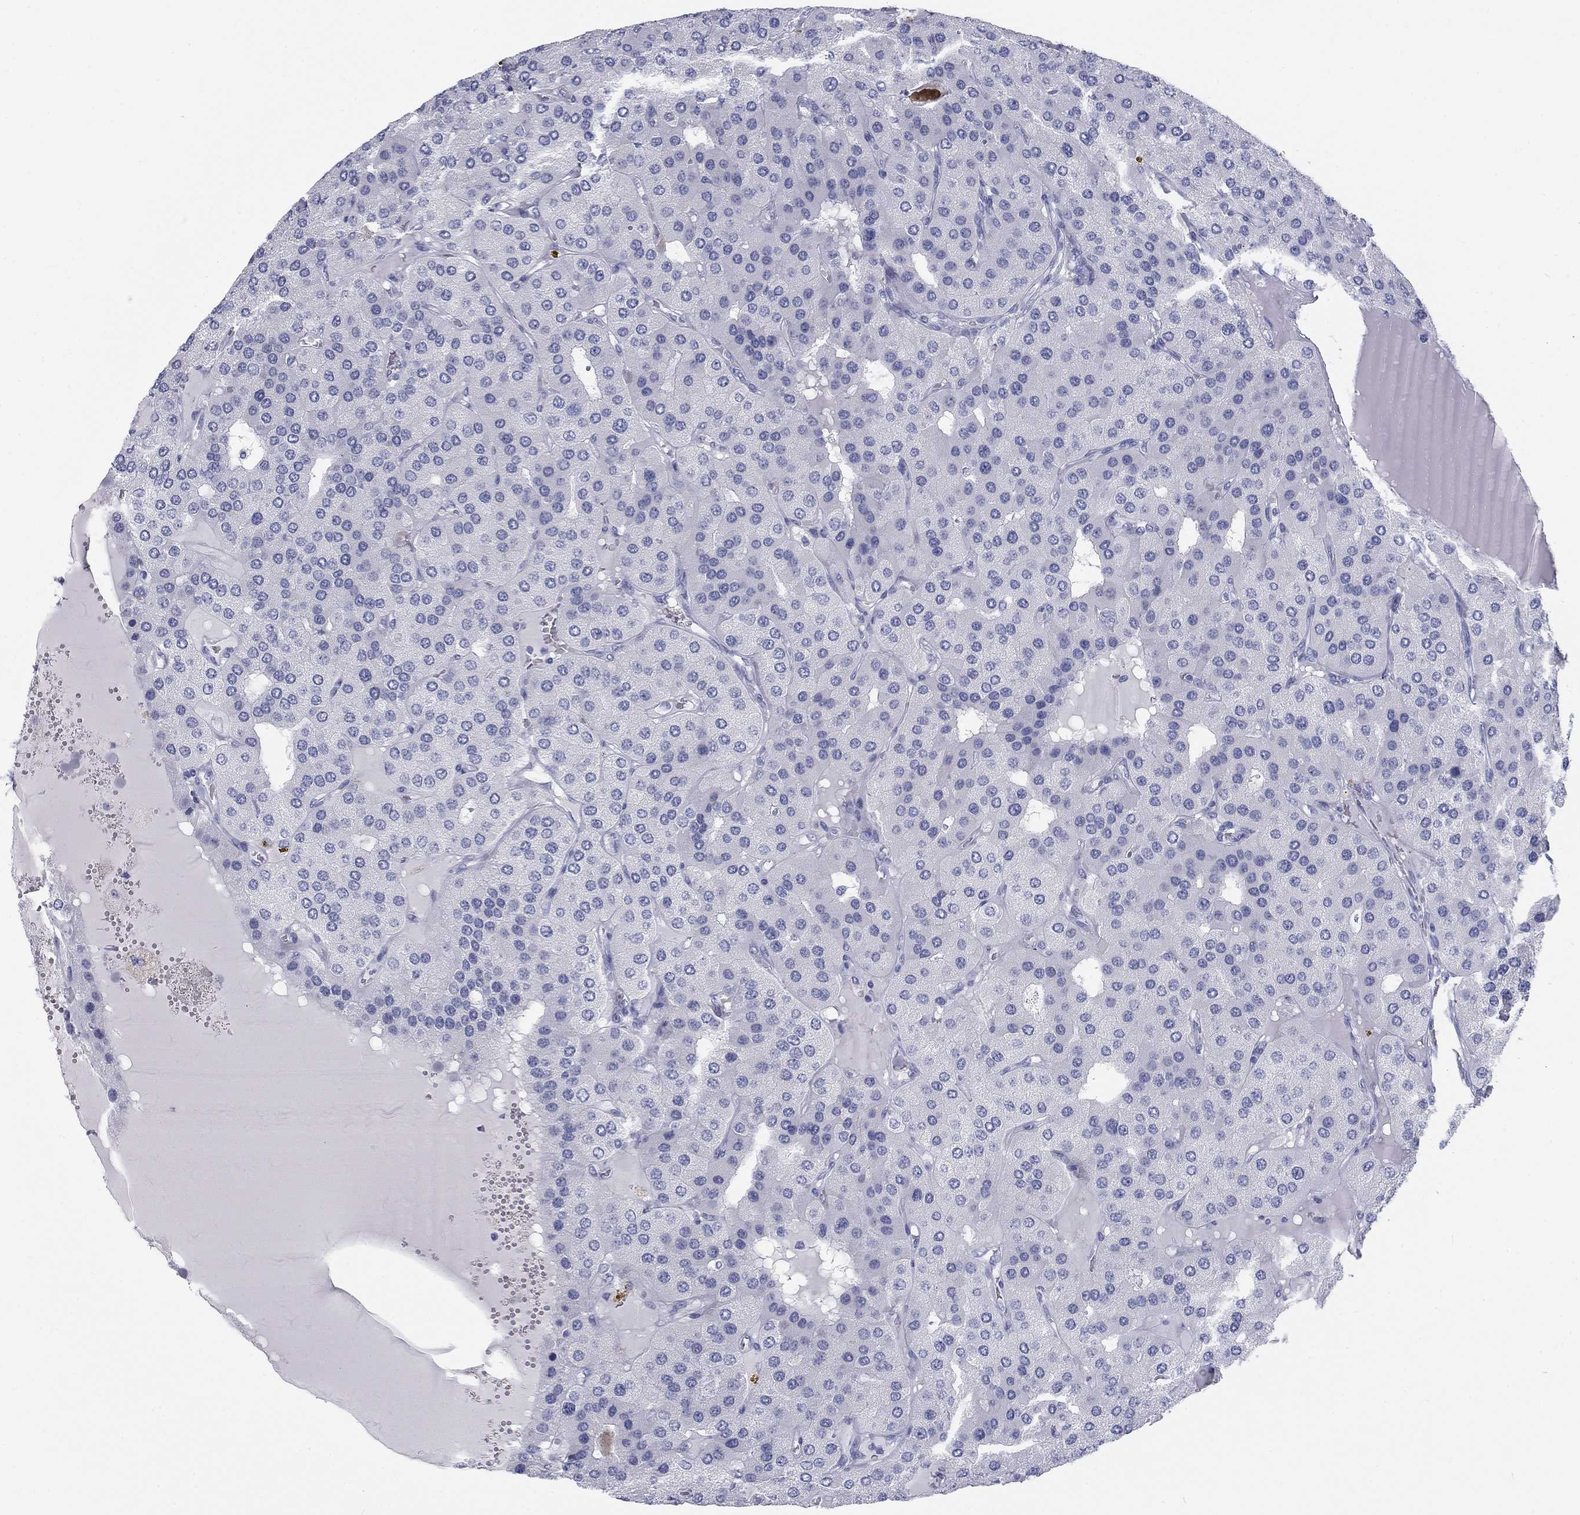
{"staining": {"intensity": "negative", "quantity": "none", "location": "none"}, "tissue": "parathyroid gland", "cell_type": "Glandular cells", "image_type": "normal", "snomed": [{"axis": "morphology", "description": "Normal tissue, NOS"}, {"axis": "morphology", "description": "Adenoma, NOS"}, {"axis": "topography", "description": "Parathyroid gland"}], "caption": "The immunohistochemistry (IHC) histopathology image has no significant expression in glandular cells of parathyroid gland. (DAB immunohistochemistry with hematoxylin counter stain).", "gene": "CALB1", "patient": {"sex": "female", "age": 86}}